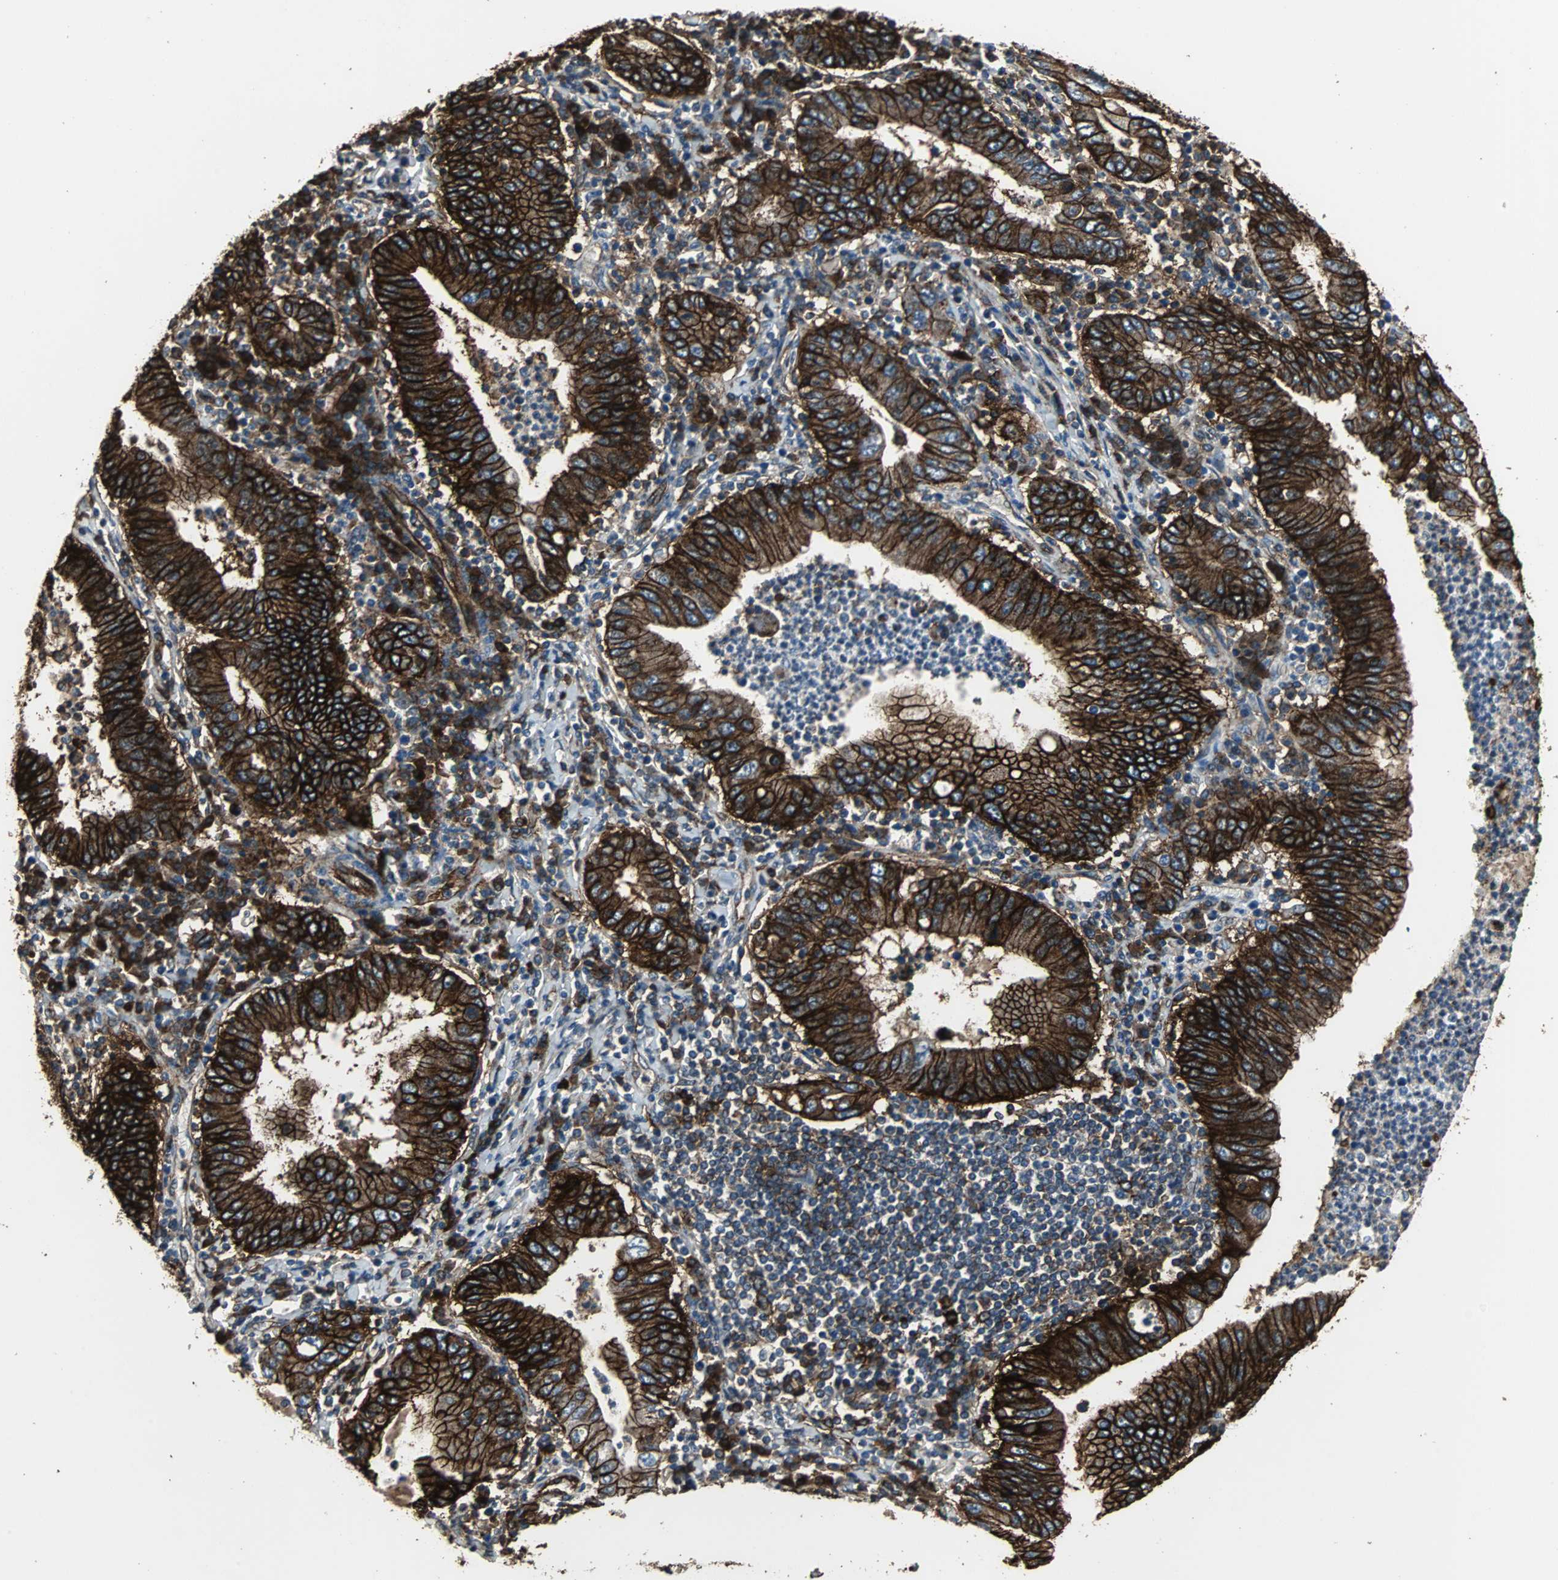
{"staining": {"intensity": "strong", "quantity": ">75%", "location": "cytoplasmic/membranous"}, "tissue": "stomach cancer", "cell_type": "Tumor cells", "image_type": "cancer", "snomed": [{"axis": "morphology", "description": "Normal tissue, NOS"}, {"axis": "morphology", "description": "Adenocarcinoma, NOS"}, {"axis": "topography", "description": "Esophagus"}, {"axis": "topography", "description": "Stomach, upper"}, {"axis": "topography", "description": "Peripheral nerve tissue"}], "caption": "Protein staining shows strong cytoplasmic/membranous positivity in approximately >75% of tumor cells in stomach adenocarcinoma. The staining is performed using DAB brown chromogen to label protein expression. The nuclei are counter-stained blue using hematoxylin.", "gene": "F11R", "patient": {"sex": "male", "age": 62}}